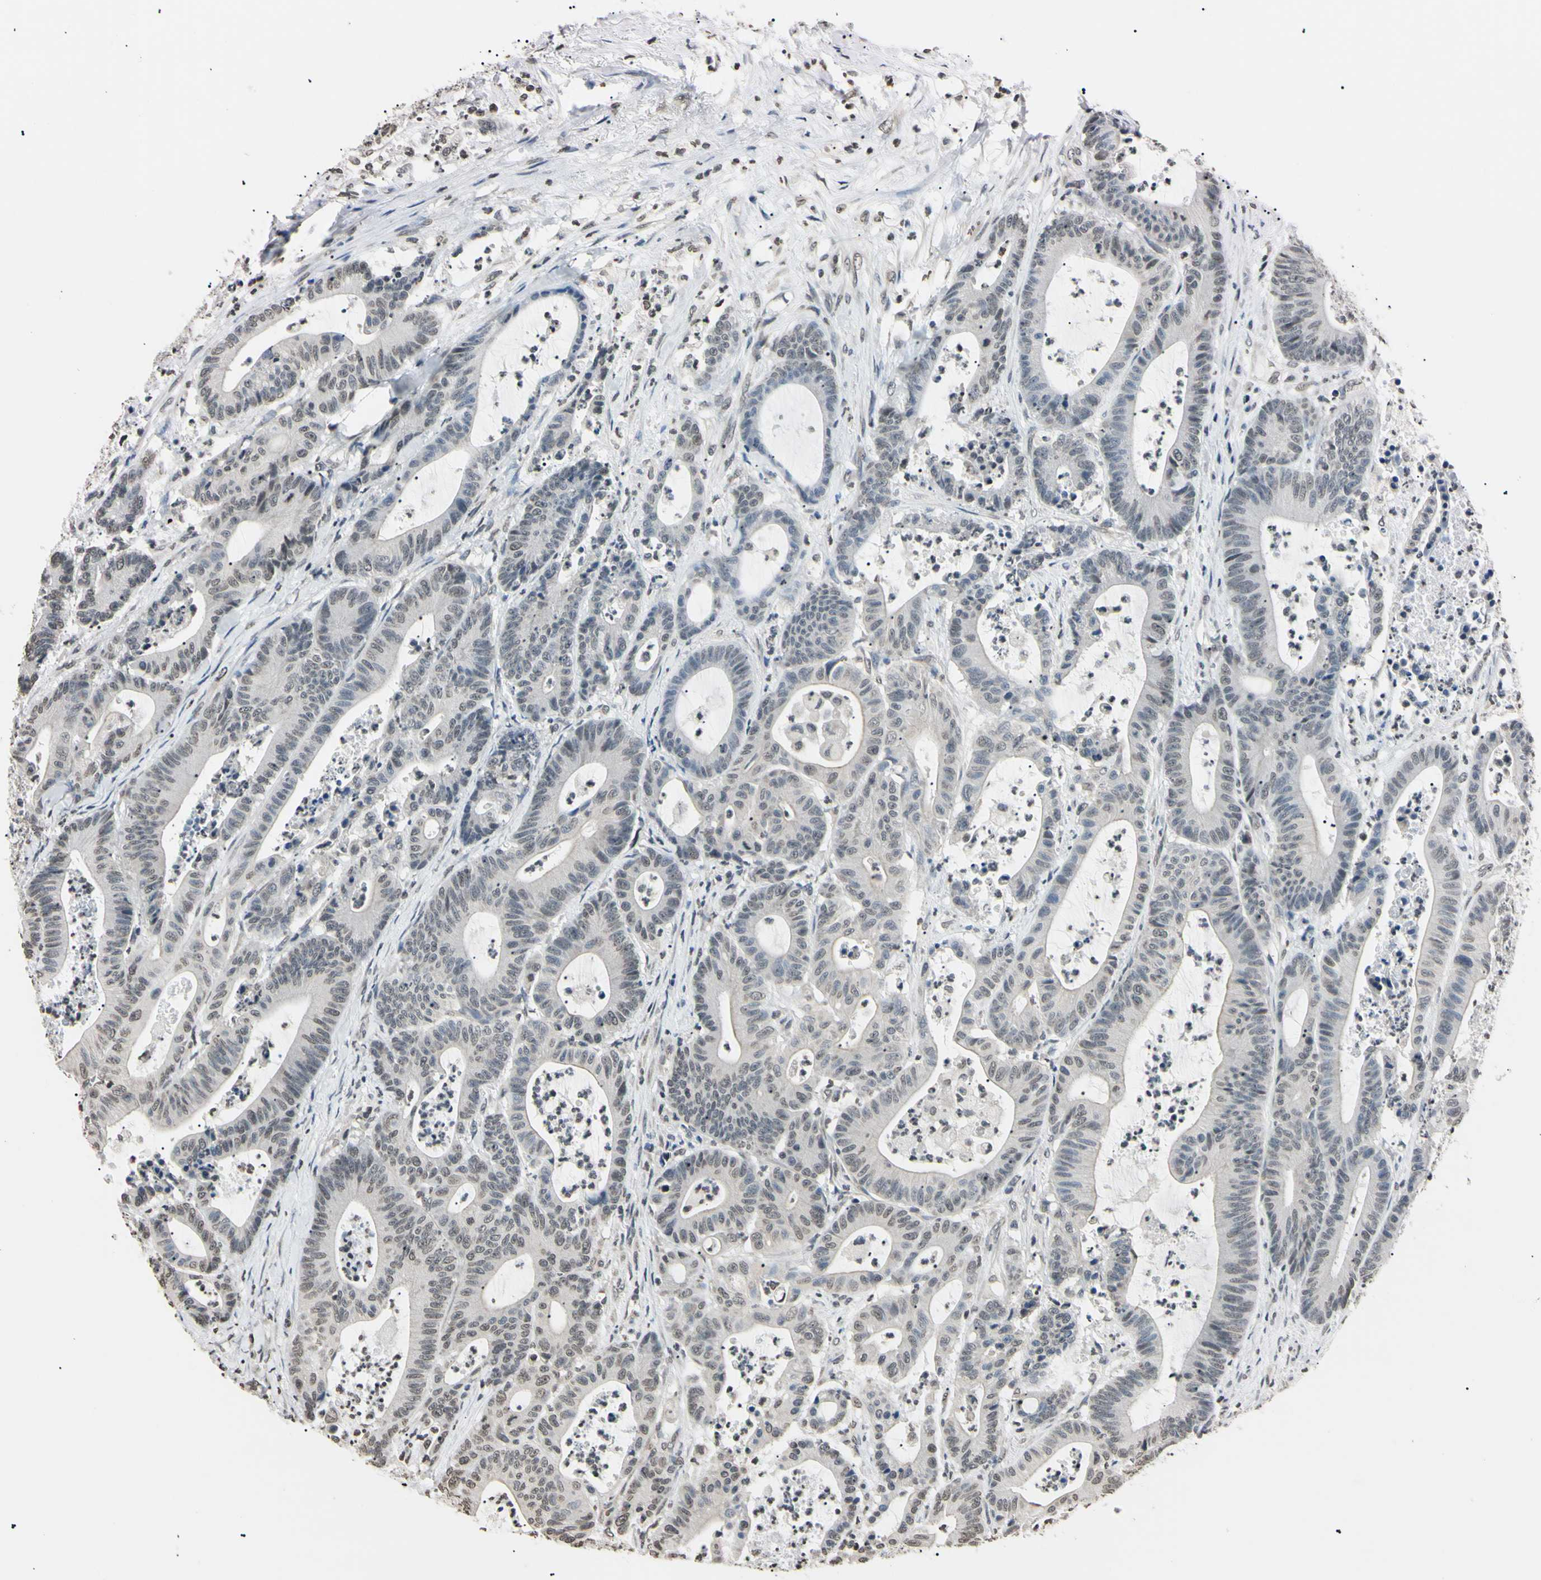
{"staining": {"intensity": "weak", "quantity": "25%-75%", "location": "nuclear"}, "tissue": "colorectal cancer", "cell_type": "Tumor cells", "image_type": "cancer", "snomed": [{"axis": "morphology", "description": "Adenocarcinoma, NOS"}, {"axis": "topography", "description": "Colon"}], "caption": "Approximately 25%-75% of tumor cells in human adenocarcinoma (colorectal) exhibit weak nuclear protein expression as visualized by brown immunohistochemical staining.", "gene": "CDC45", "patient": {"sex": "female", "age": 84}}